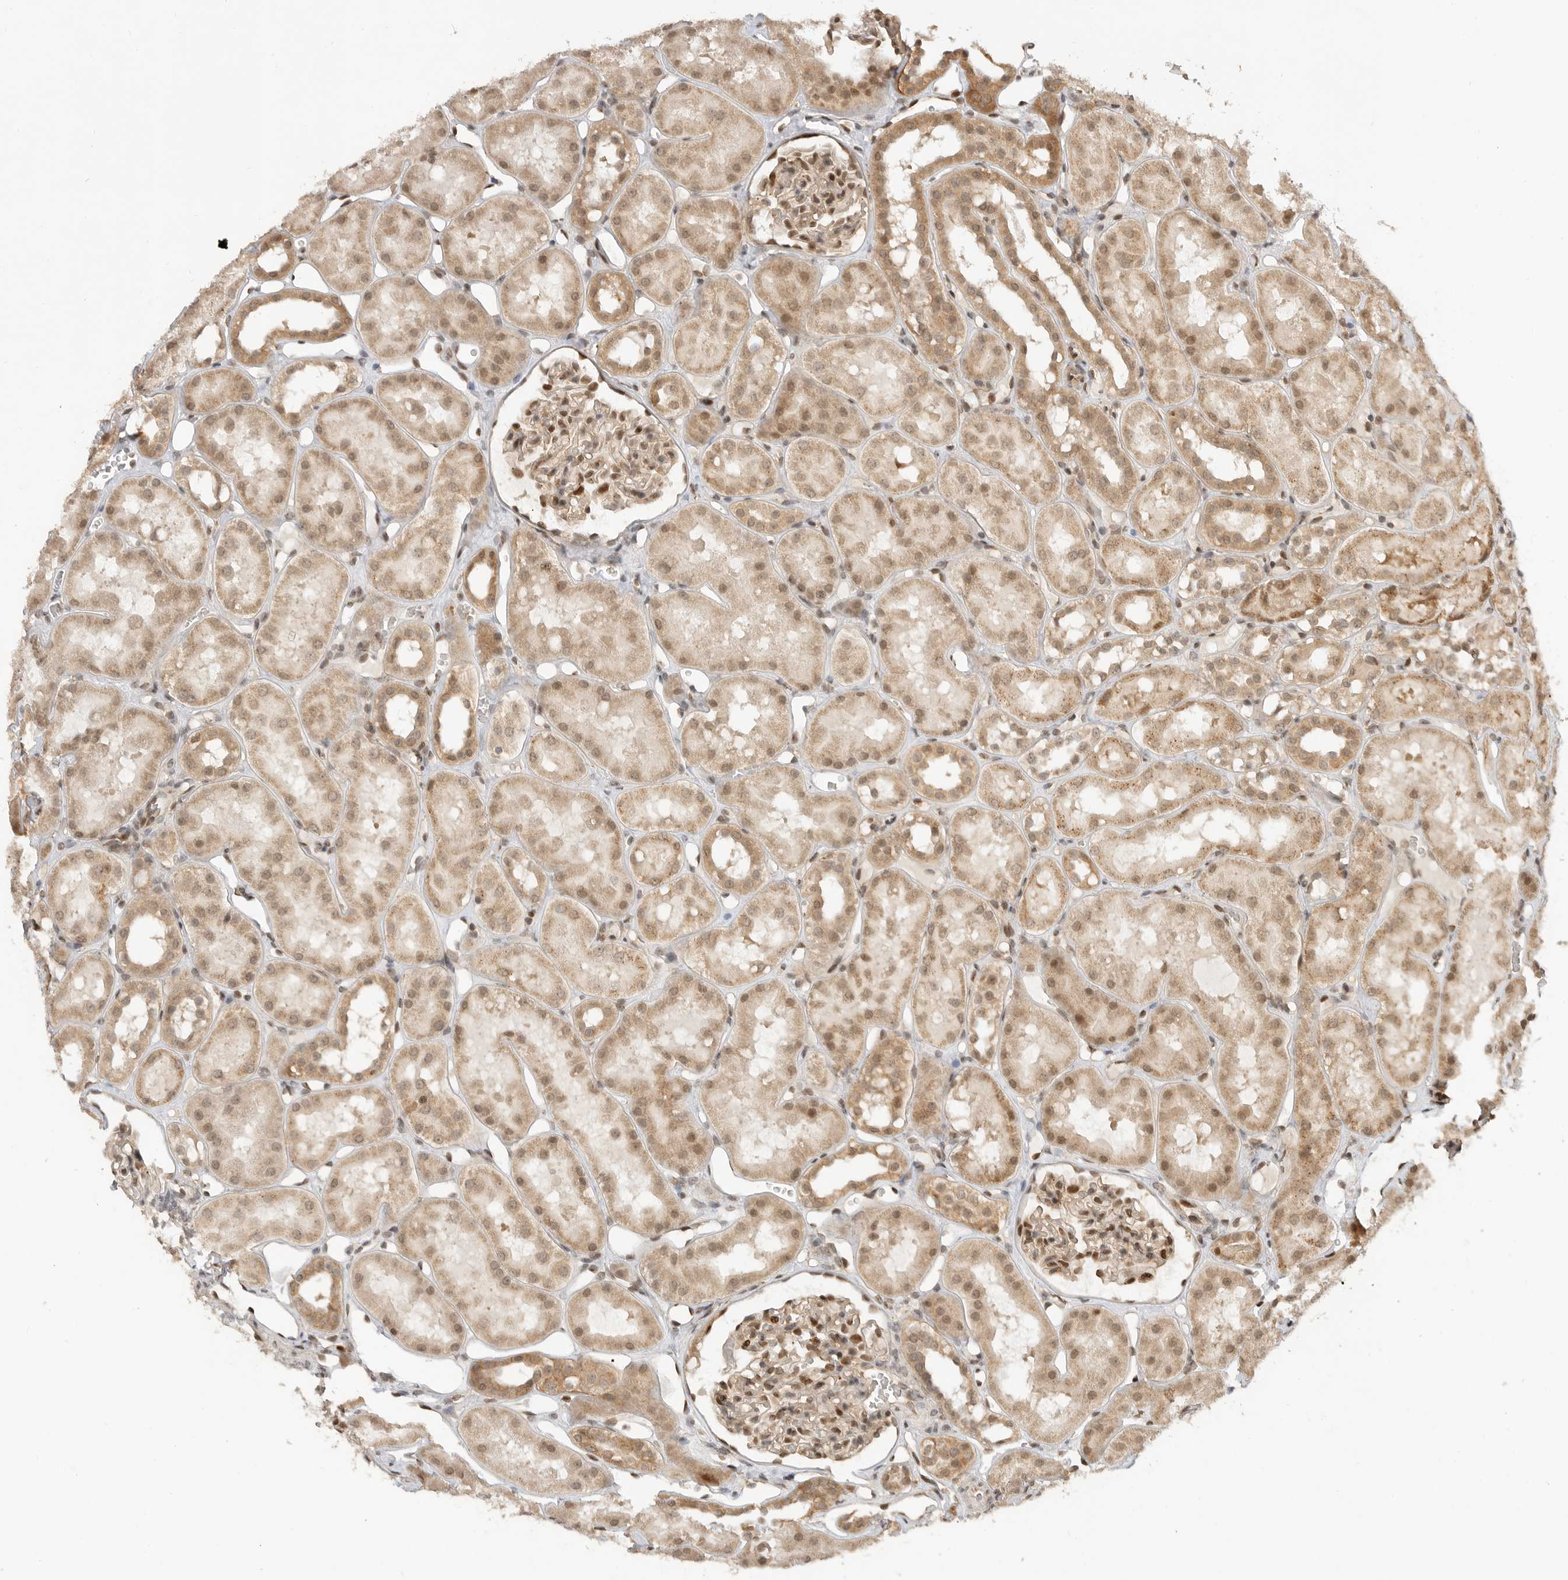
{"staining": {"intensity": "moderate", "quantity": ">75%", "location": "nuclear"}, "tissue": "kidney", "cell_type": "Cells in glomeruli", "image_type": "normal", "snomed": [{"axis": "morphology", "description": "Normal tissue, NOS"}, {"axis": "topography", "description": "Kidney"}], "caption": "Immunohistochemical staining of unremarkable human kidney shows moderate nuclear protein positivity in approximately >75% of cells in glomeruli. (Brightfield microscopy of DAB IHC at high magnification).", "gene": "ALKAL1", "patient": {"sex": "male", "age": 16}}